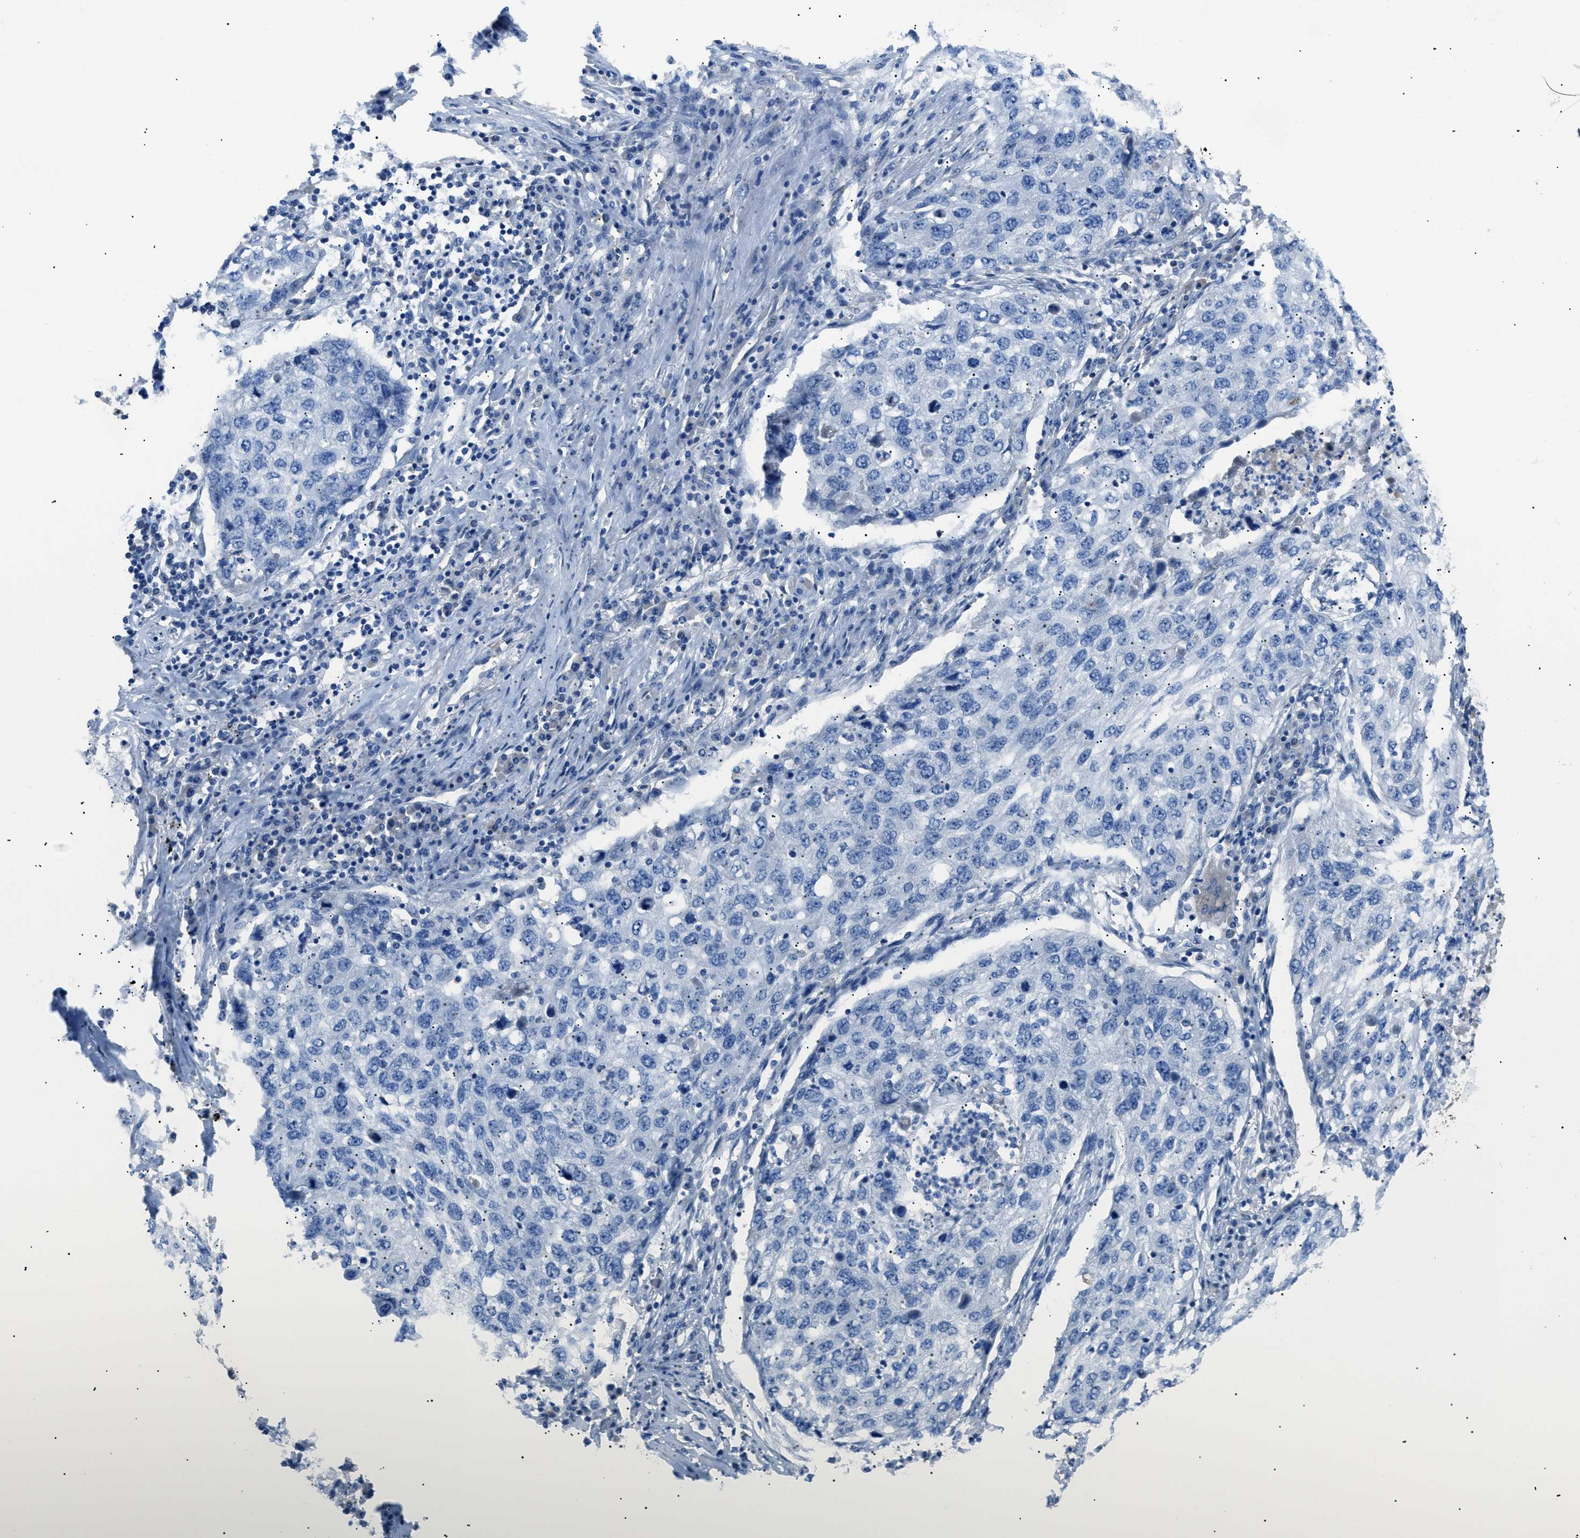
{"staining": {"intensity": "negative", "quantity": "none", "location": "none"}, "tissue": "lung cancer", "cell_type": "Tumor cells", "image_type": "cancer", "snomed": [{"axis": "morphology", "description": "Squamous cell carcinoma, NOS"}, {"axis": "topography", "description": "Lung"}], "caption": "High power microscopy histopathology image of an immunohistochemistry image of squamous cell carcinoma (lung), revealing no significant staining in tumor cells.", "gene": "ZDHHC24", "patient": {"sex": "female", "age": 63}}